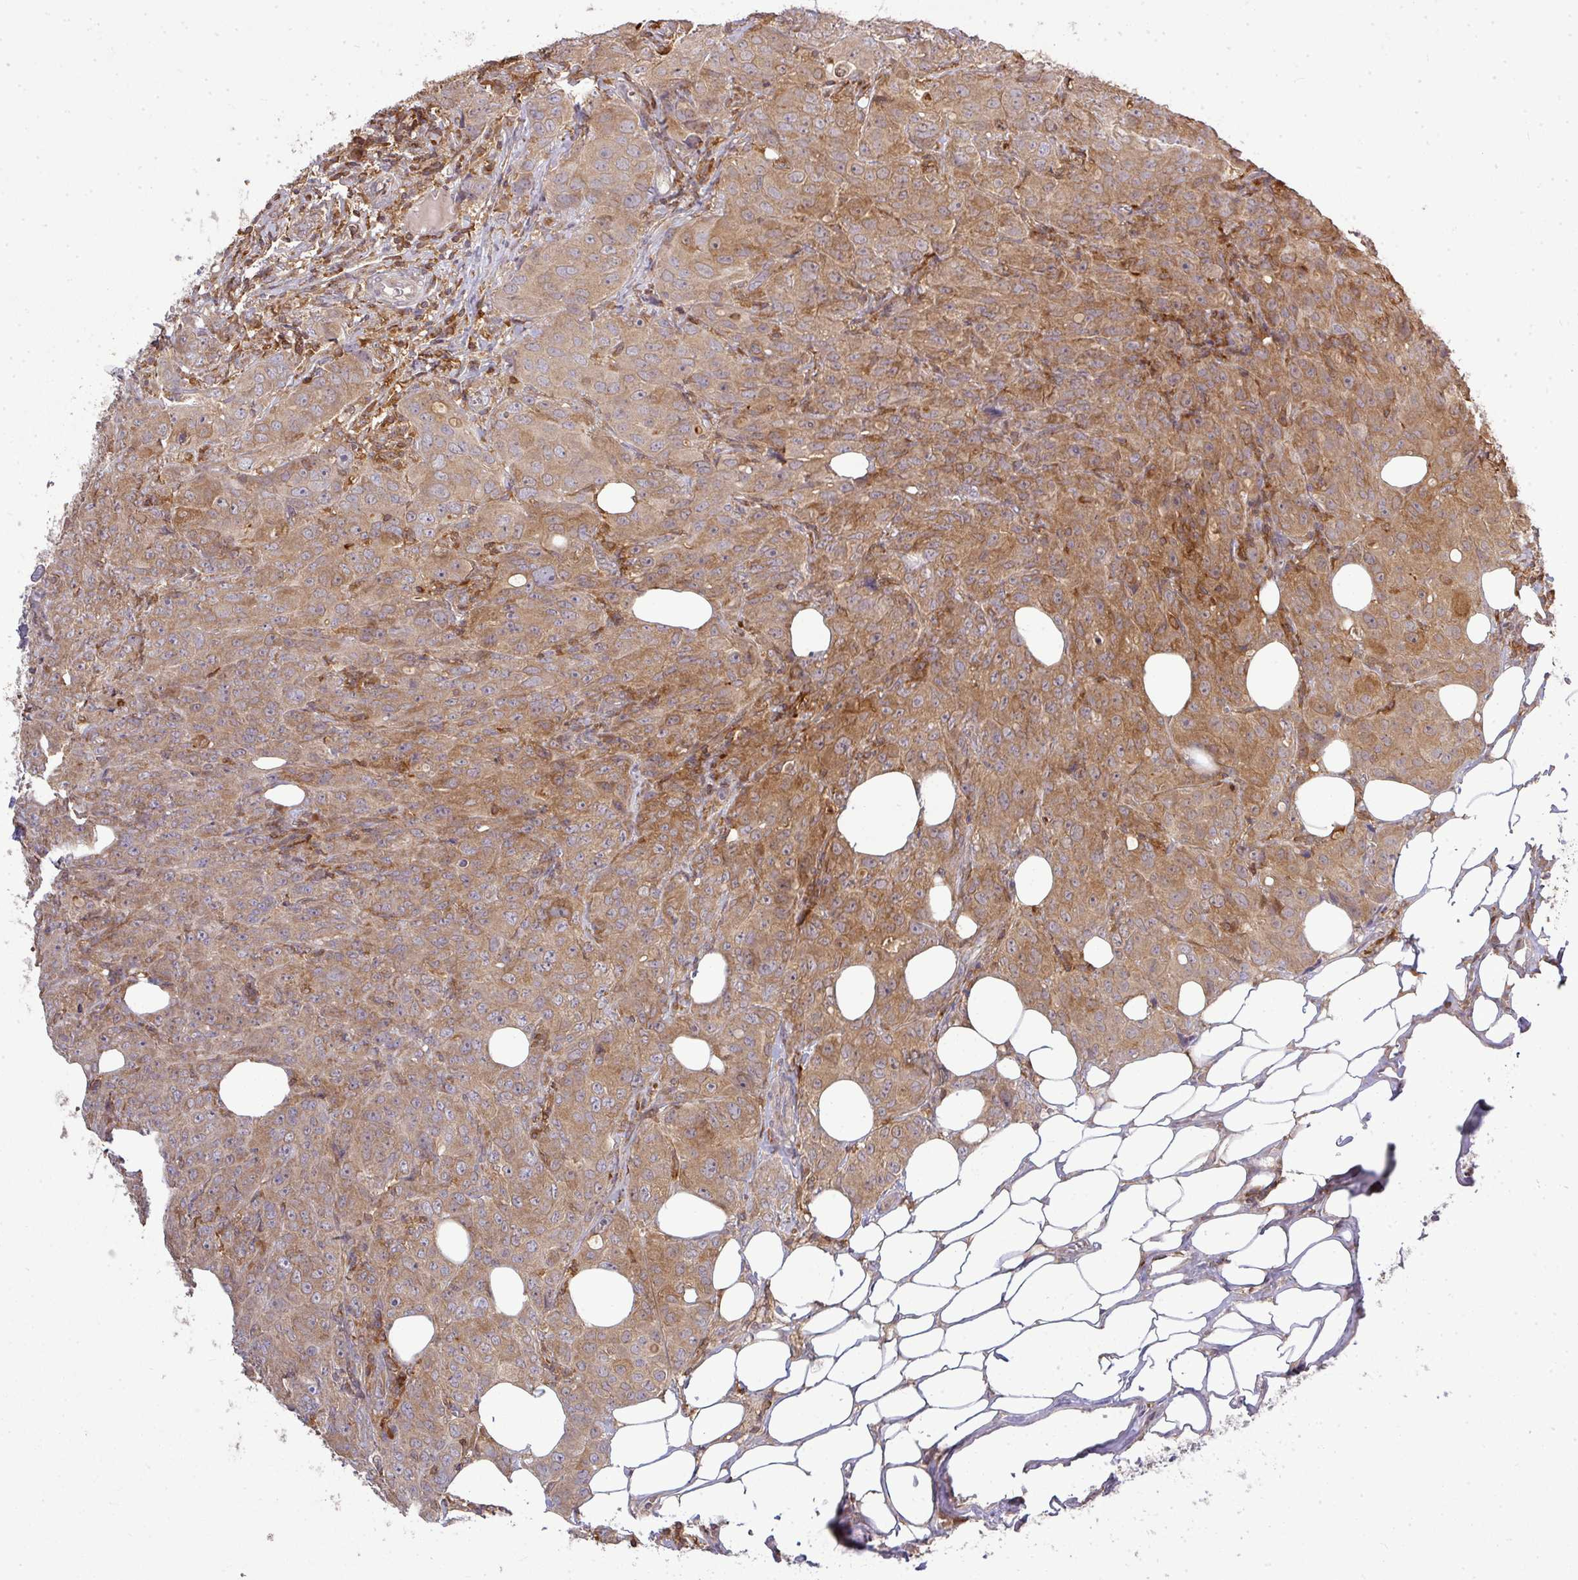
{"staining": {"intensity": "moderate", "quantity": ">75%", "location": "cytoplasmic/membranous"}, "tissue": "breast cancer", "cell_type": "Tumor cells", "image_type": "cancer", "snomed": [{"axis": "morphology", "description": "Duct carcinoma"}, {"axis": "topography", "description": "Breast"}], "caption": "Invasive ductal carcinoma (breast) tissue shows moderate cytoplasmic/membranous expression in approximately >75% of tumor cells, visualized by immunohistochemistry.", "gene": "STAT5A", "patient": {"sex": "female", "age": 43}}